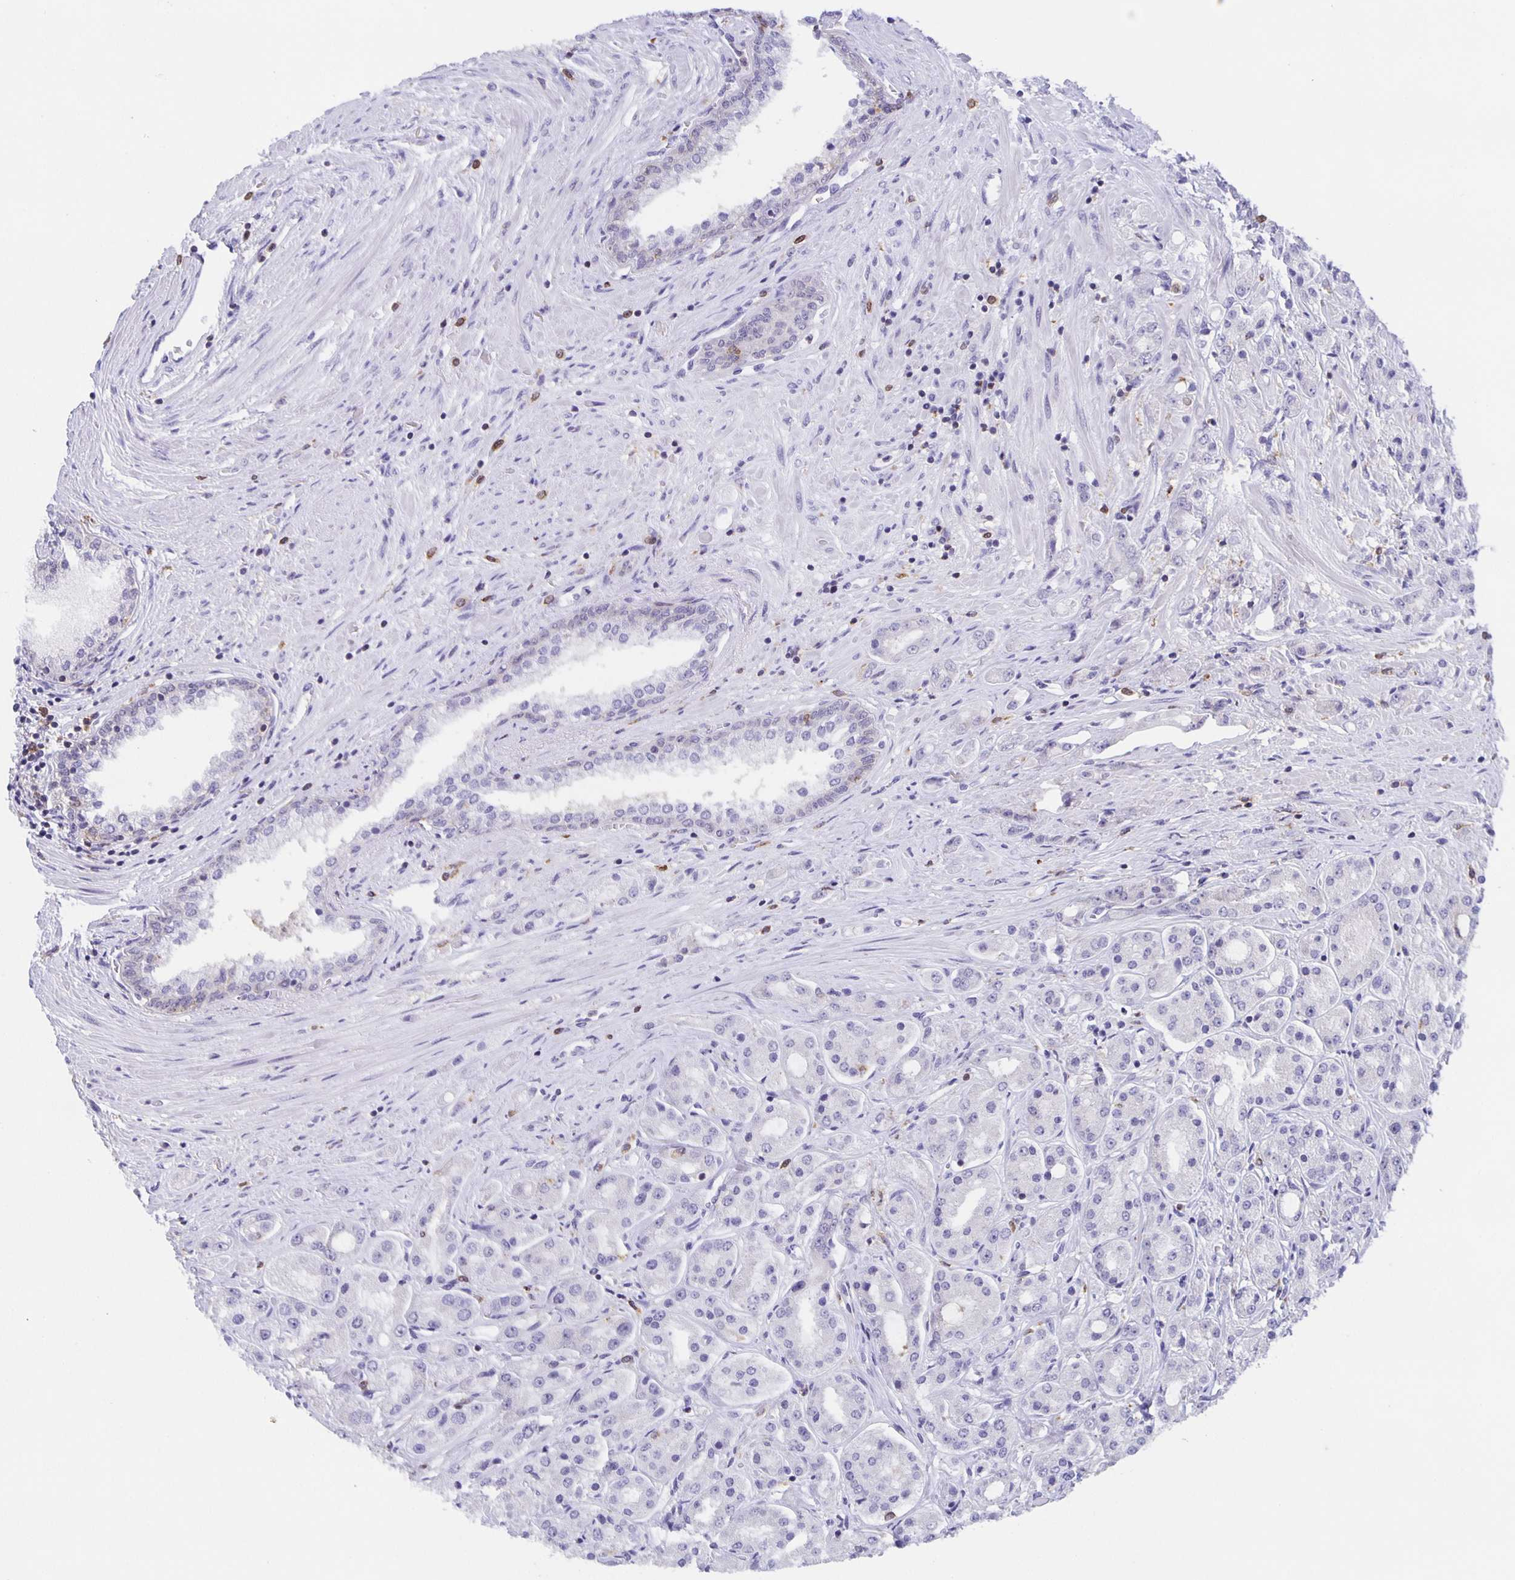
{"staining": {"intensity": "negative", "quantity": "none", "location": "none"}, "tissue": "prostate cancer", "cell_type": "Tumor cells", "image_type": "cancer", "snomed": [{"axis": "morphology", "description": "Adenocarcinoma, High grade"}, {"axis": "topography", "description": "Prostate"}], "caption": "Immunohistochemistry (IHC) histopathology image of human prostate cancer stained for a protein (brown), which reveals no expression in tumor cells.", "gene": "MARCHF6", "patient": {"sex": "male", "age": 67}}